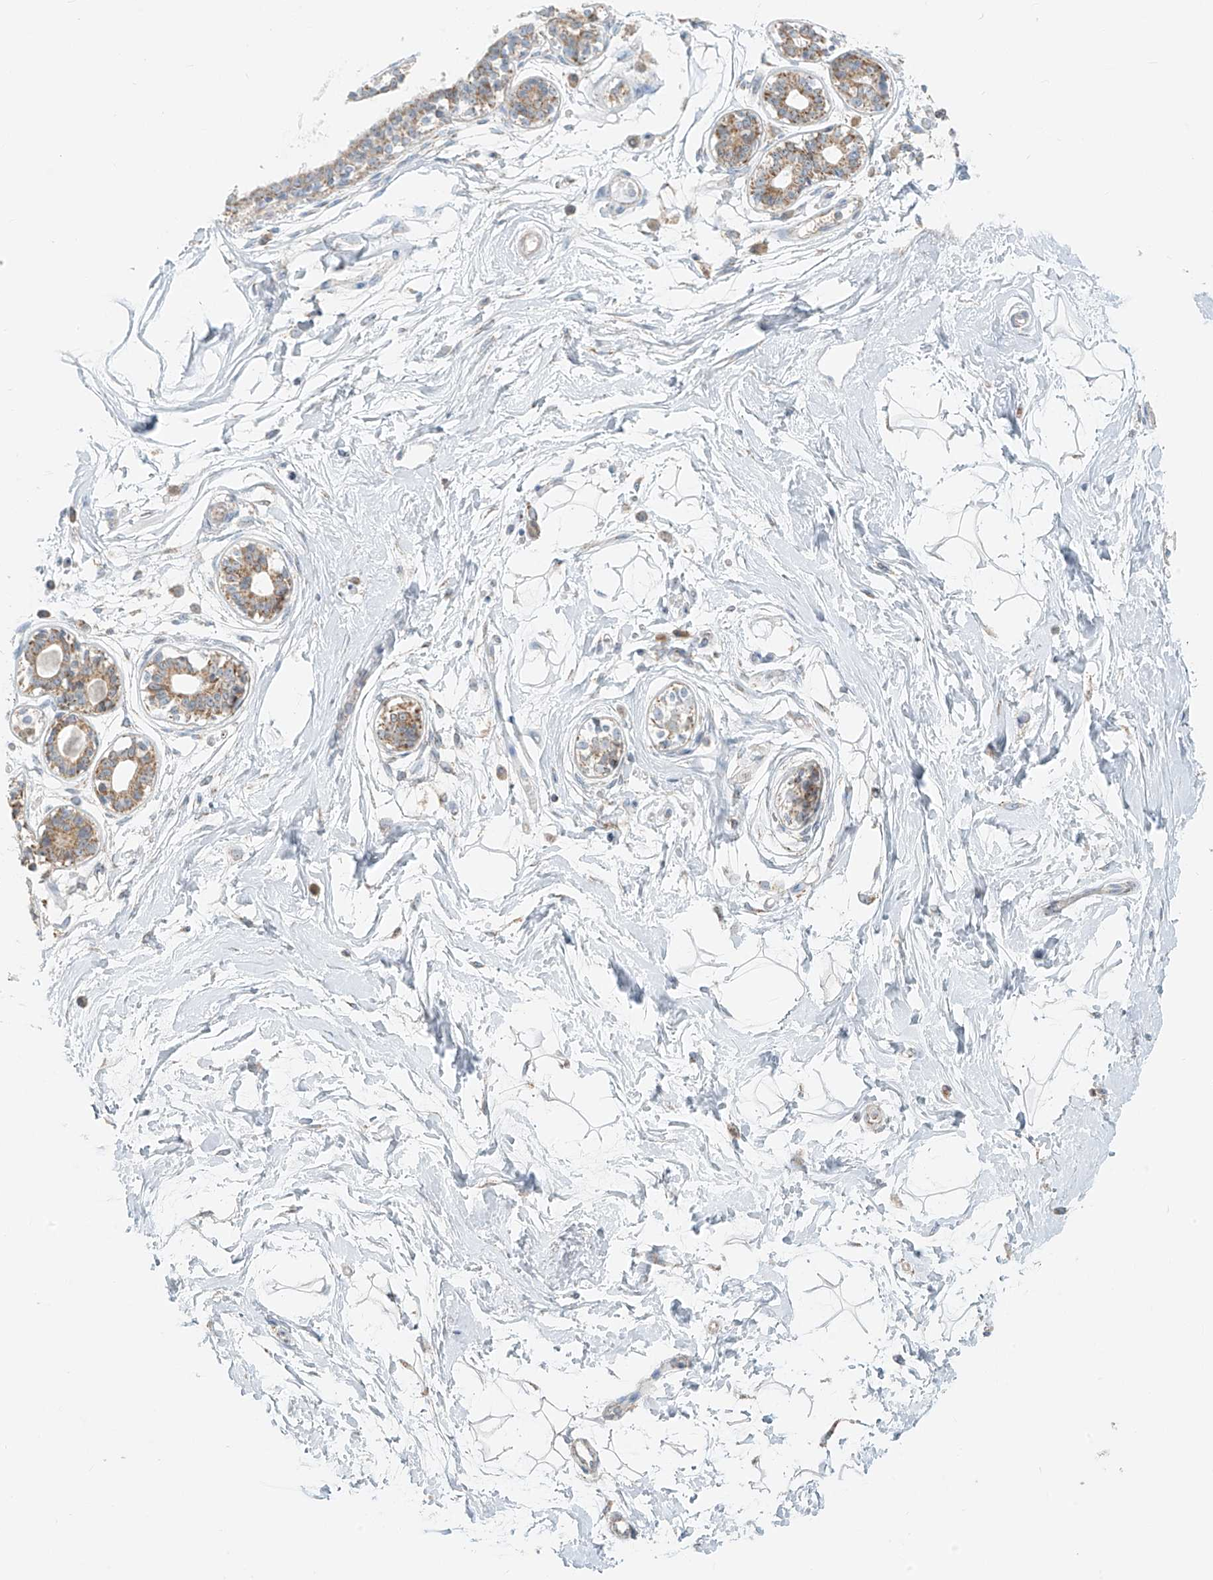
{"staining": {"intensity": "negative", "quantity": "none", "location": "none"}, "tissue": "breast", "cell_type": "Adipocytes", "image_type": "normal", "snomed": [{"axis": "morphology", "description": "Normal tissue, NOS"}, {"axis": "topography", "description": "Breast"}], "caption": "DAB immunohistochemical staining of benign human breast displays no significant positivity in adipocytes.", "gene": "UST", "patient": {"sex": "female", "age": 45}}